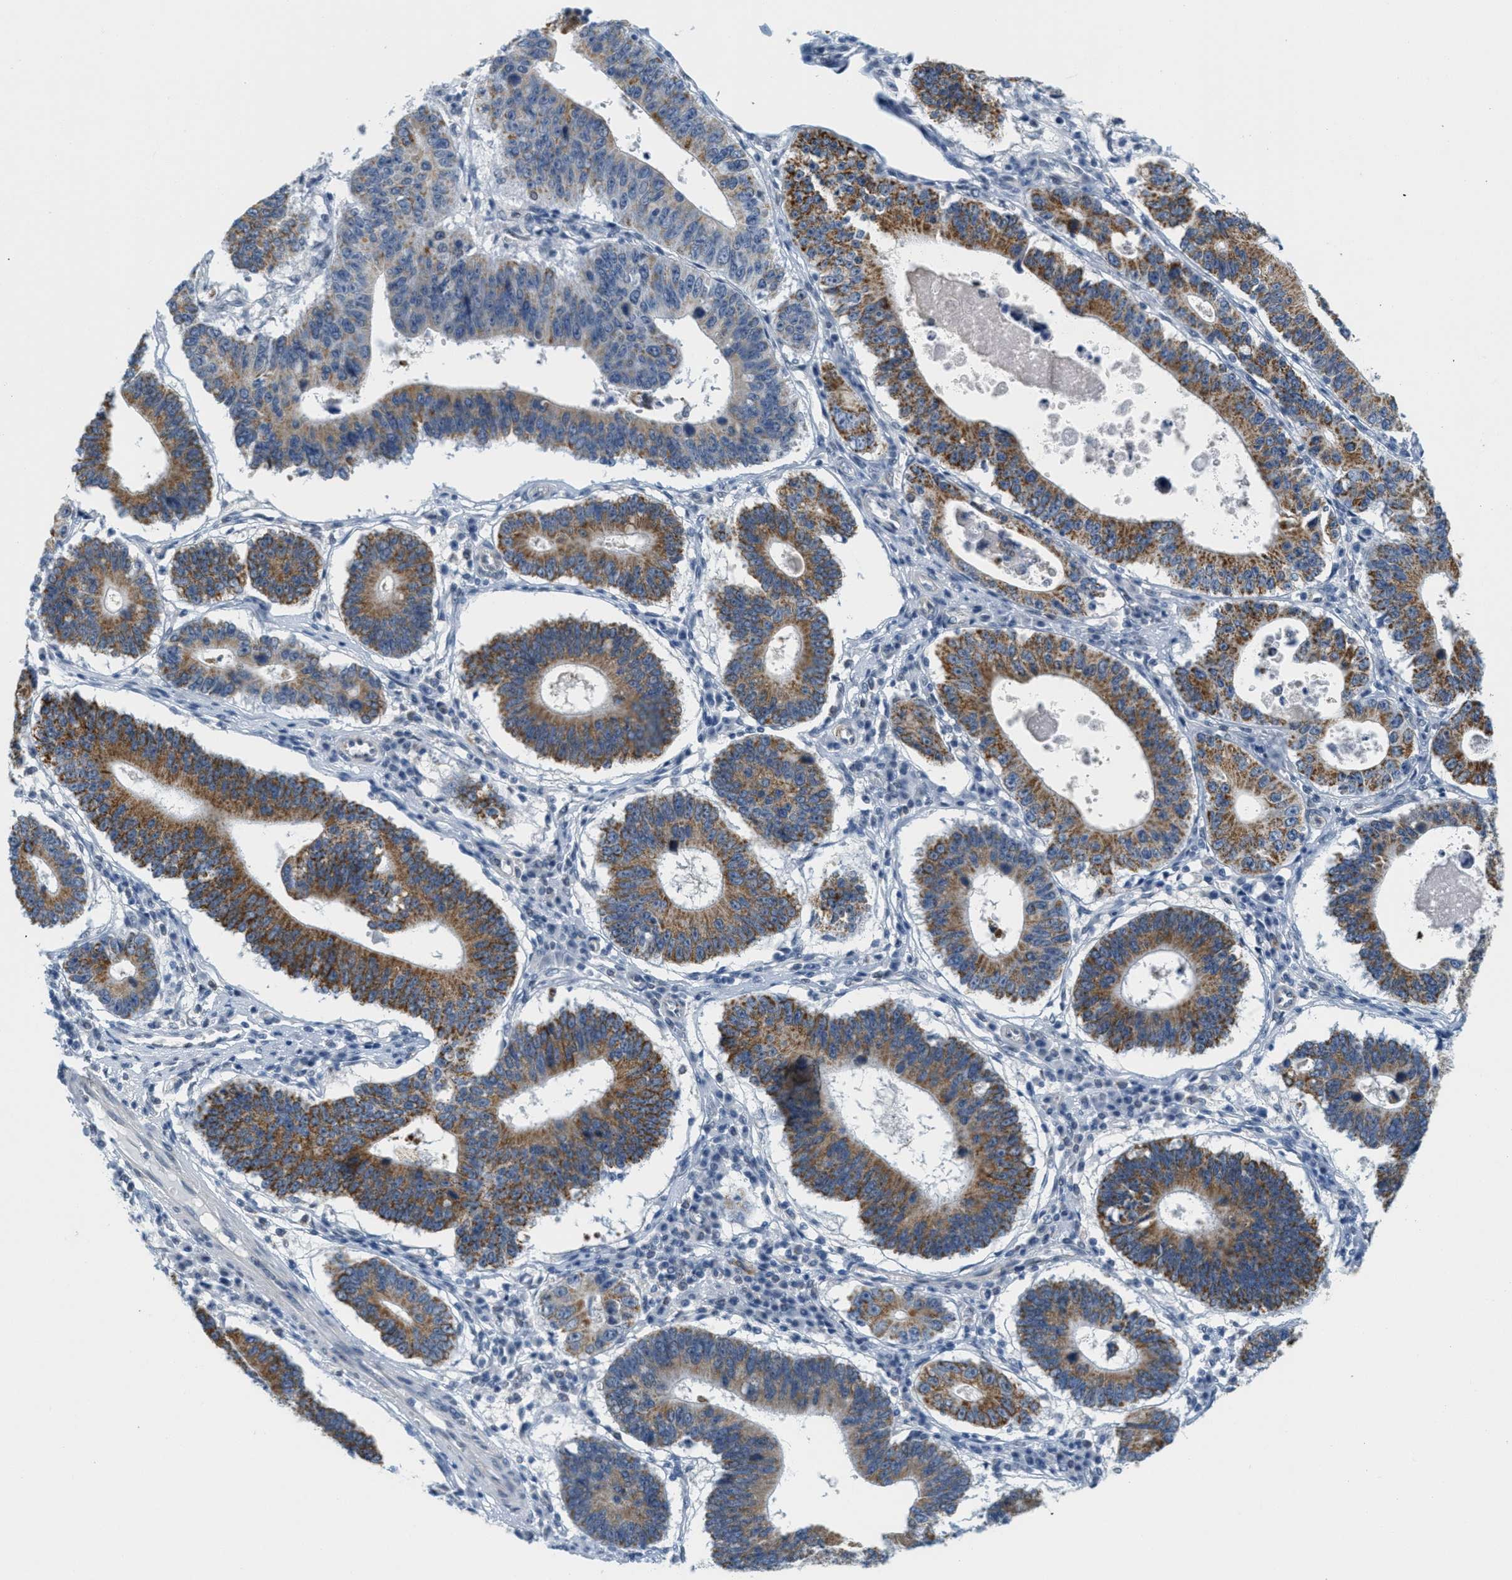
{"staining": {"intensity": "moderate", "quantity": ">75%", "location": "cytoplasmic/membranous"}, "tissue": "stomach cancer", "cell_type": "Tumor cells", "image_type": "cancer", "snomed": [{"axis": "morphology", "description": "Adenocarcinoma, NOS"}, {"axis": "topography", "description": "Stomach"}], "caption": "Immunohistochemical staining of stomach adenocarcinoma reveals moderate cytoplasmic/membranous protein expression in approximately >75% of tumor cells.", "gene": "HS3ST2", "patient": {"sex": "male", "age": 59}}